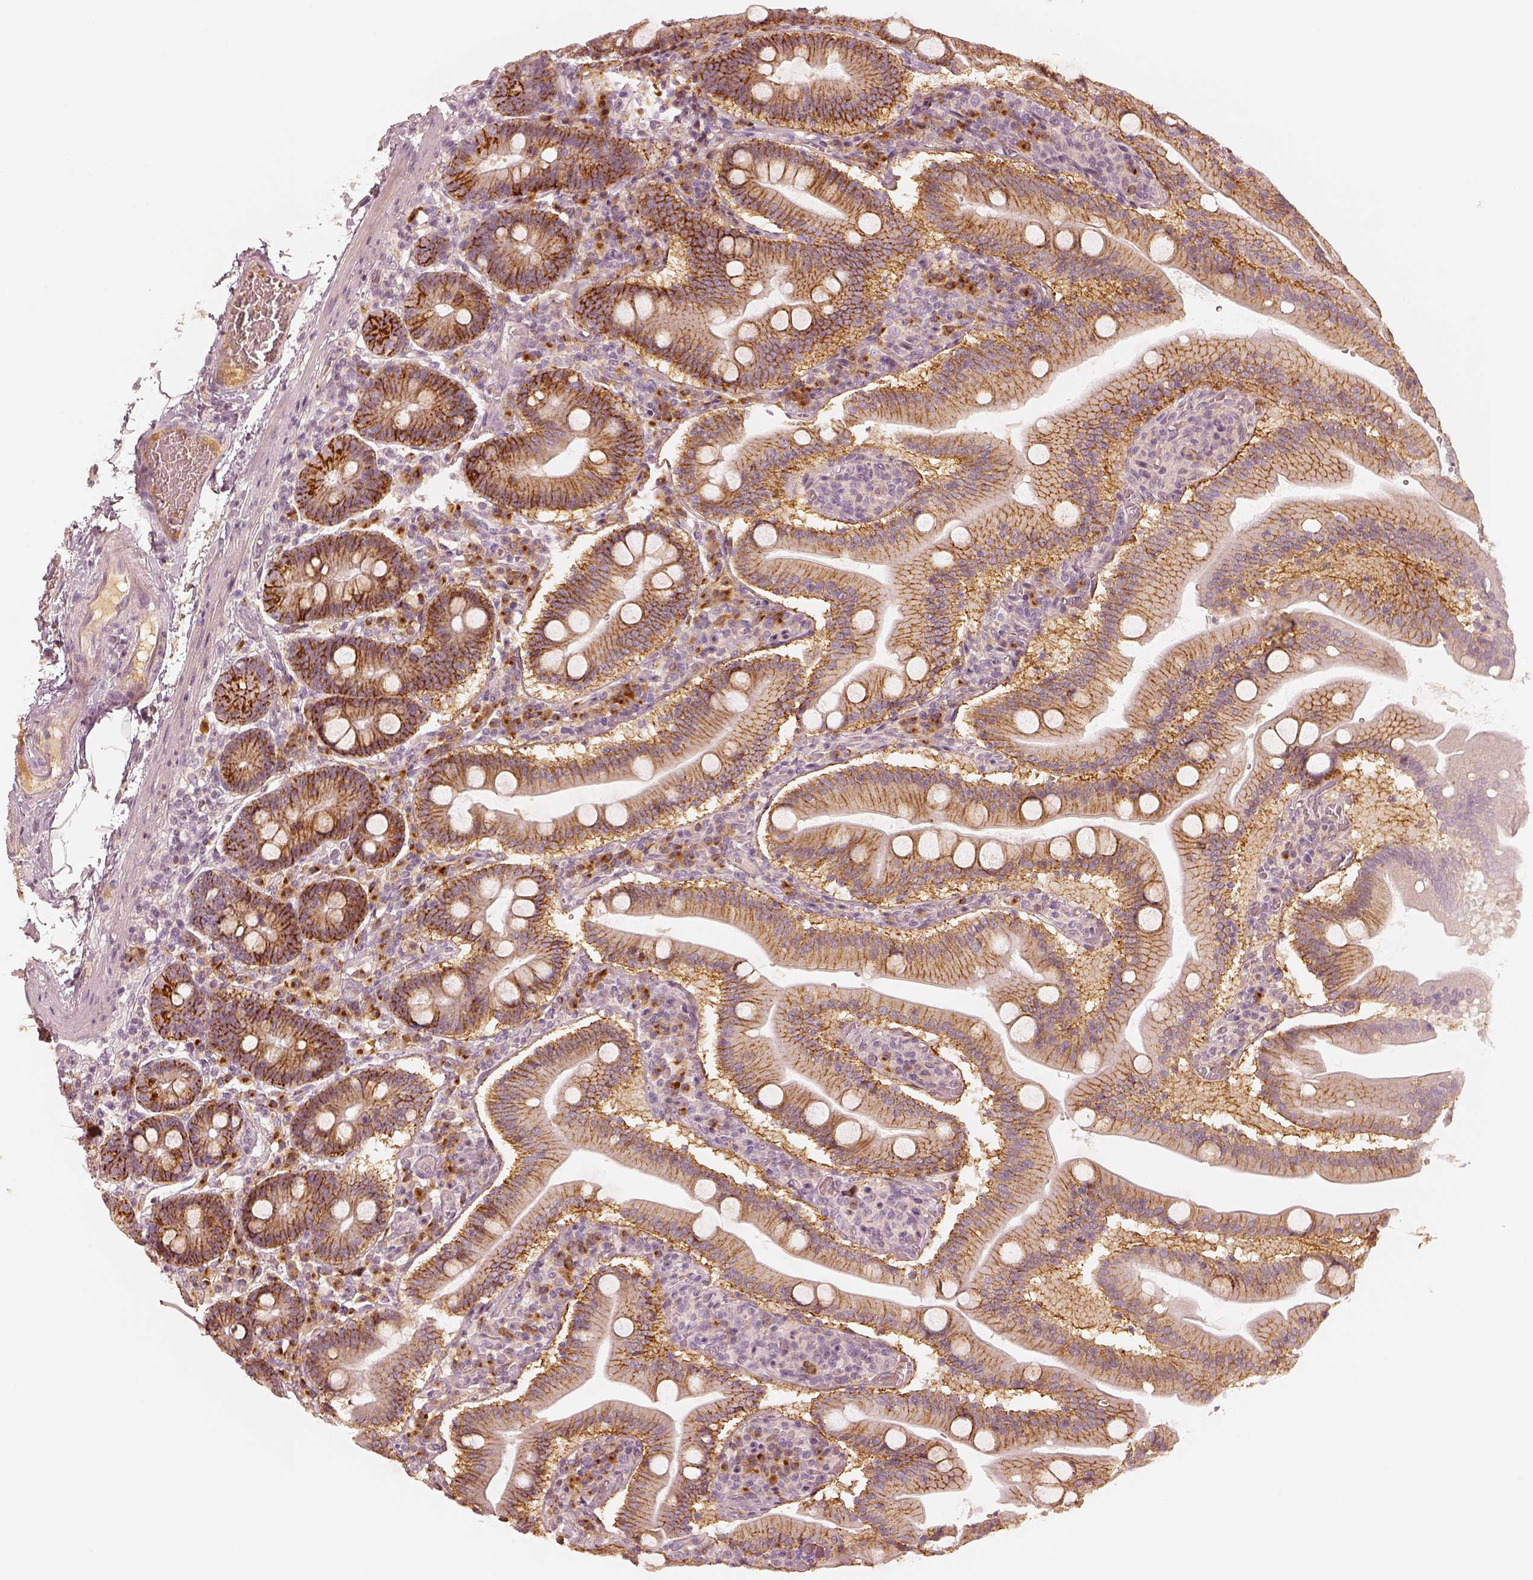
{"staining": {"intensity": "strong", "quantity": ">75%", "location": "cytoplasmic/membranous"}, "tissue": "small intestine", "cell_type": "Glandular cells", "image_type": "normal", "snomed": [{"axis": "morphology", "description": "Normal tissue, NOS"}, {"axis": "topography", "description": "Small intestine"}], "caption": "Immunohistochemistry histopathology image of benign small intestine stained for a protein (brown), which exhibits high levels of strong cytoplasmic/membranous staining in about >75% of glandular cells.", "gene": "GORASP2", "patient": {"sex": "male", "age": 37}}